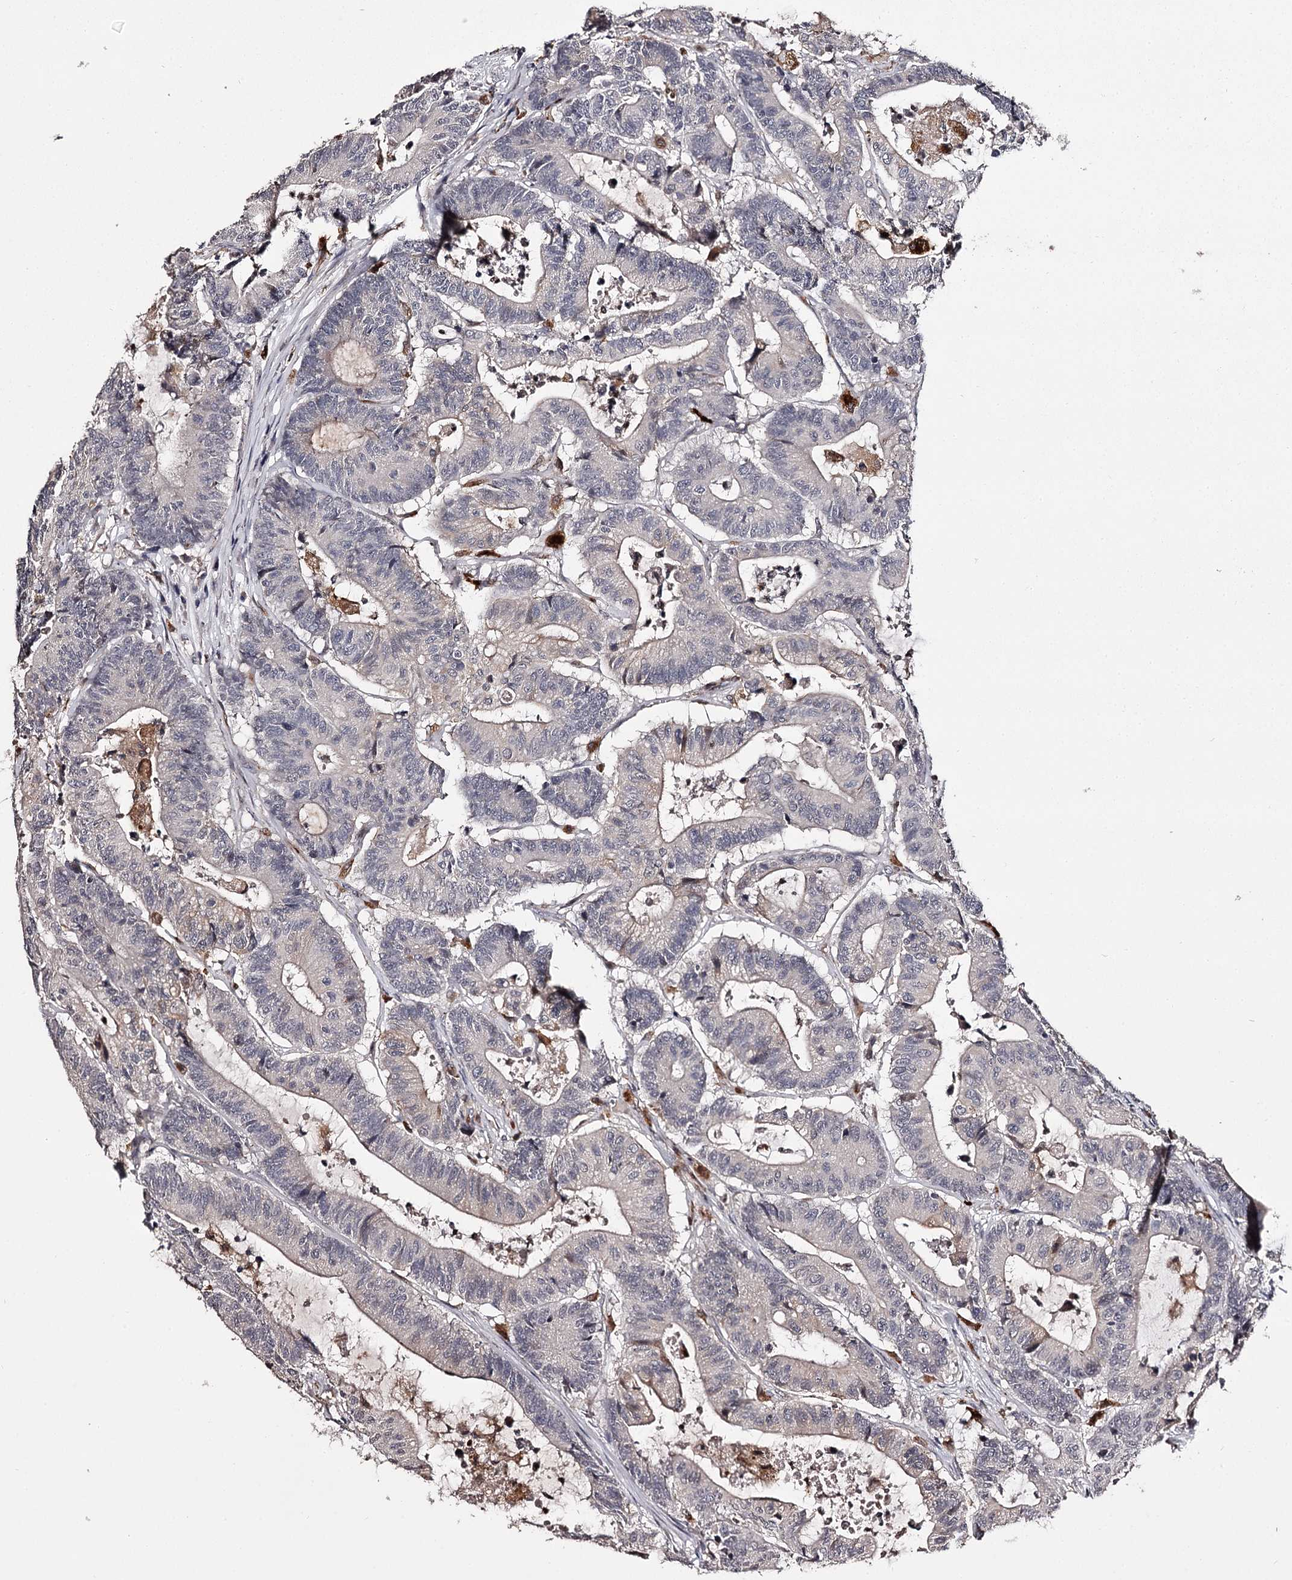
{"staining": {"intensity": "negative", "quantity": "none", "location": "none"}, "tissue": "colorectal cancer", "cell_type": "Tumor cells", "image_type": "cancer", "snomed": [{"axis": "morphology", "description": "Adenocarcinoma, NOS"}, {"axis": "topography", "description": "Colon"}], "caption": "High power microscopy histopathology image of an immunohistochemistry (IHC) image of colorectal adenocarcinoma, revealing no significant staining in tumor cells. (DAB (3,3'-diaminobenzidine) immunohistochemistry with hematoxylin counter stain).", "gene": "SLC32A1", "patient": {"sex": "female", "age": 84}}